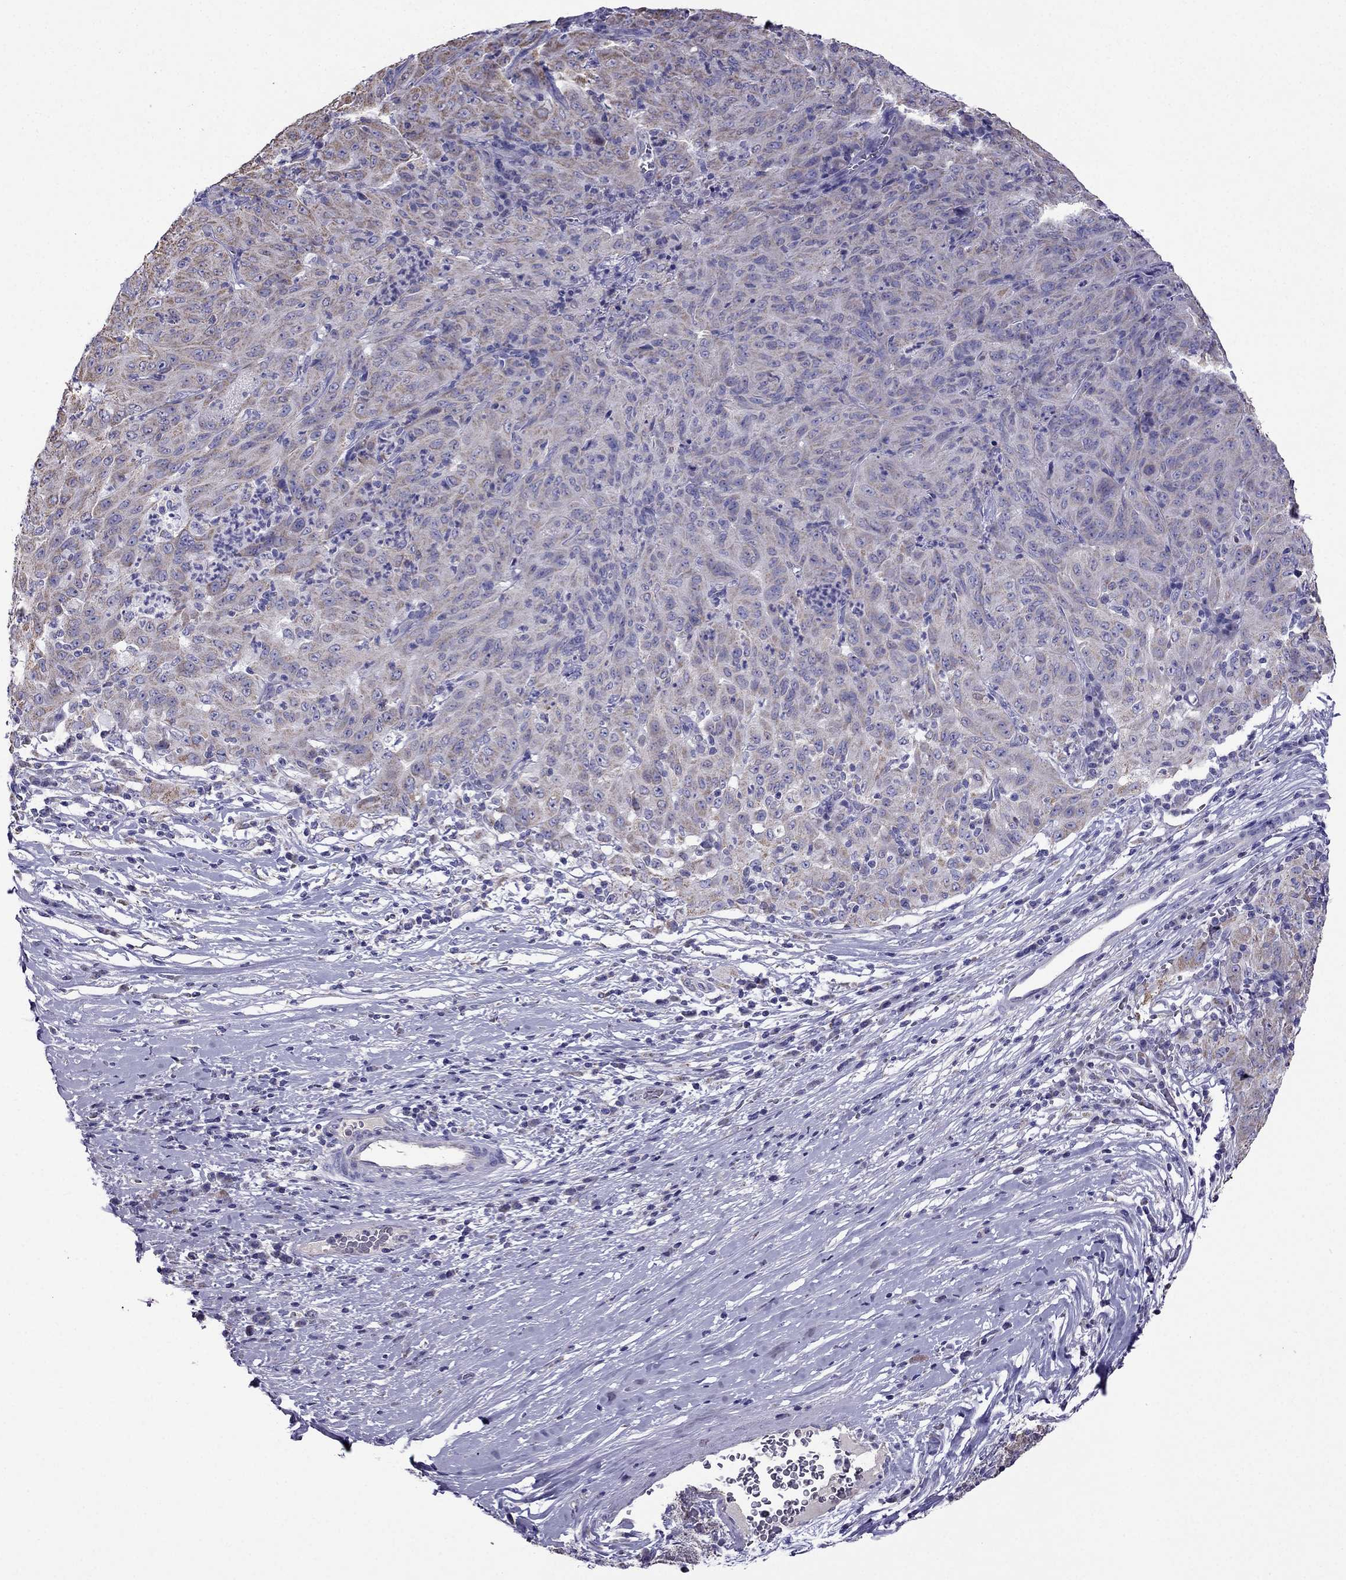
{"staining": {"intensity": "weak", "quantity": ">75%", "location": "cytoplasmic/membranous"}, "tissue": "pancreatic cancer", "cell_type": "Tumor cells", "image_type": "cancer", "snomed": [{"axis": "morphology", "description": "Adenocarcinoma, NOS"}, {"axis": "topography", "description": "Pancreas"}], "caption": "IHC micrograph of pancreatic cancer (adenocarcinoma) stained for a protein (brown), which shows low levels of weak cytoplasmic/membranous staining in about >75% of tumor cells.", "gene": "DSC1", "patient": {"sex": "male", "age": 63}}